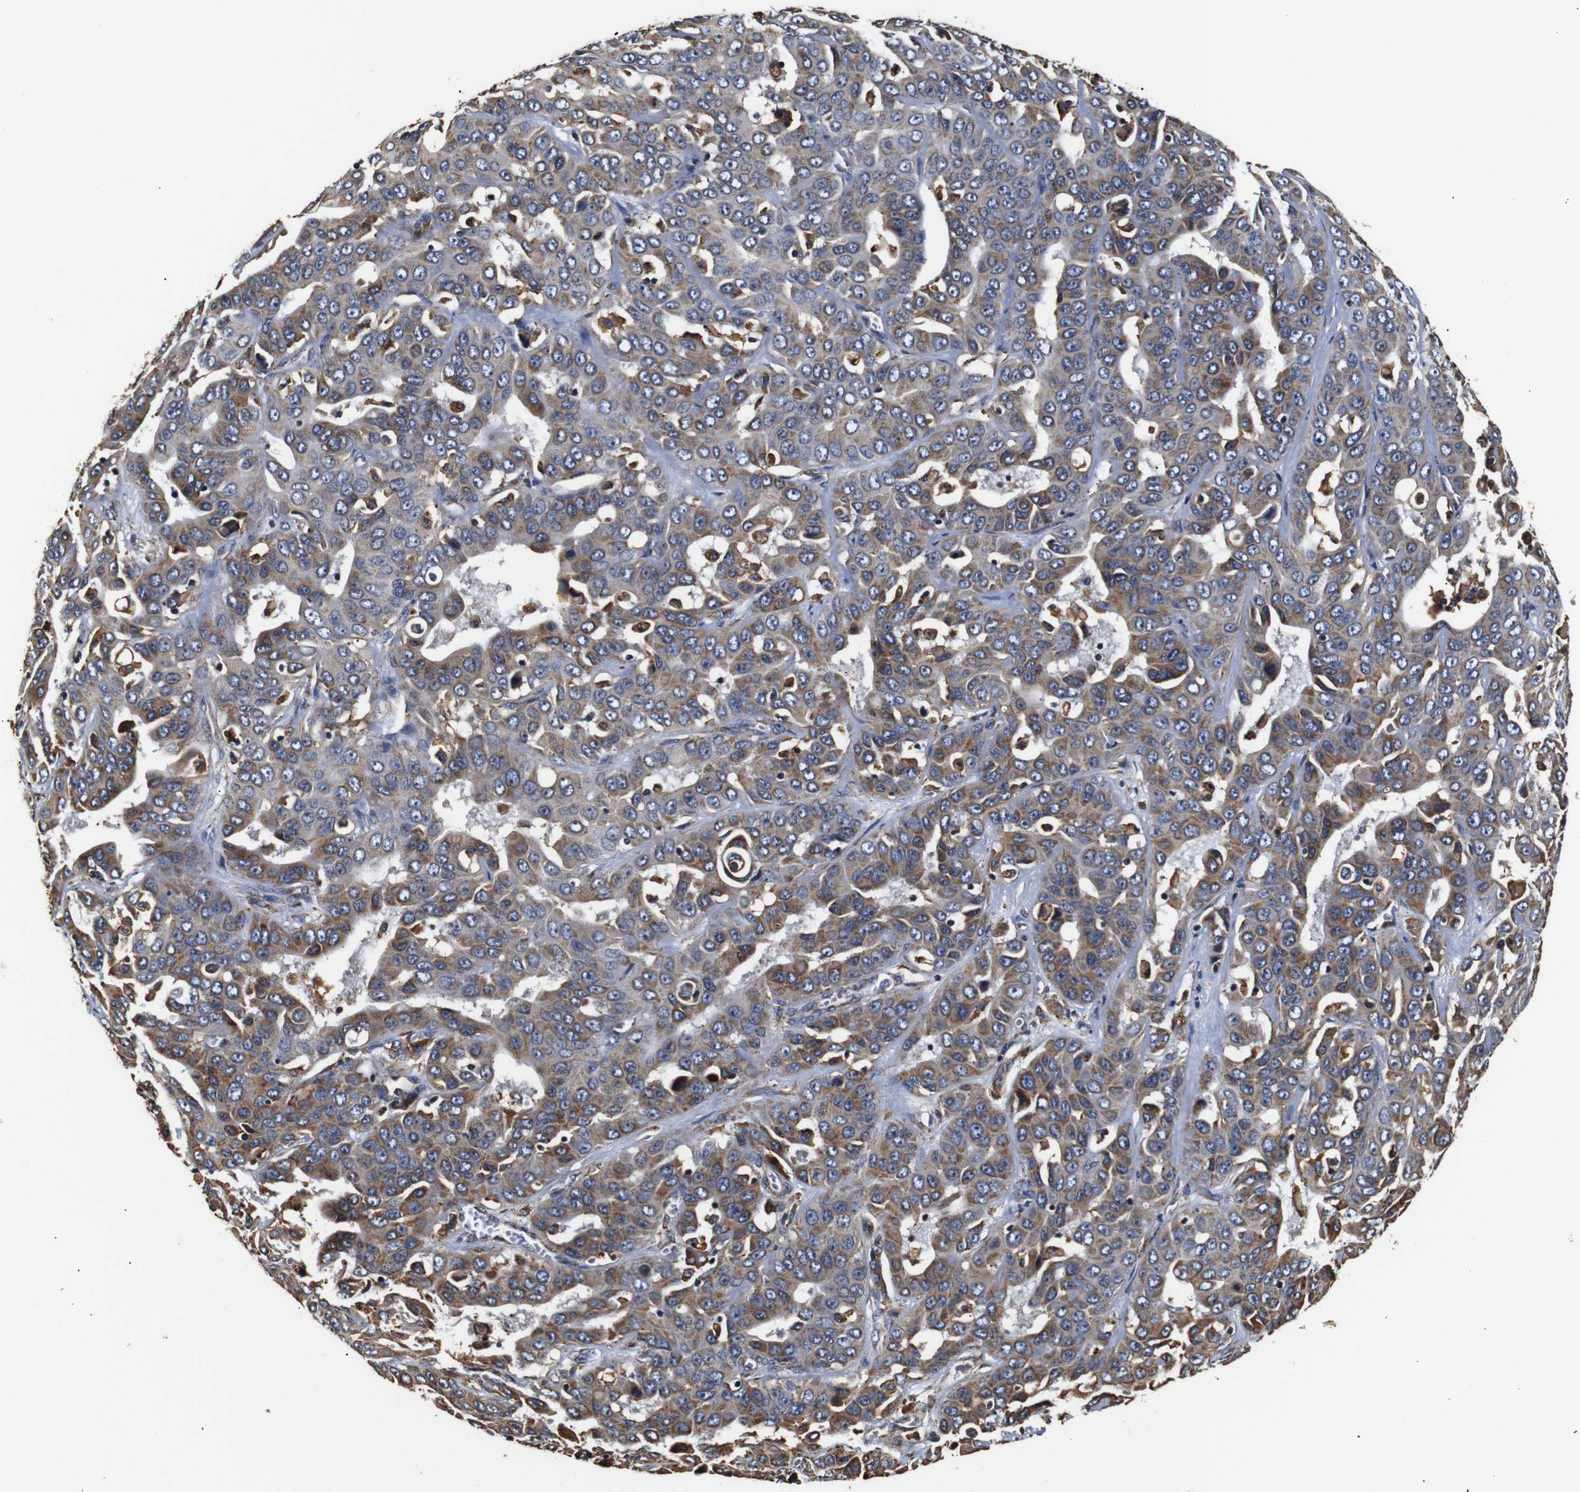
{"staining": {"intensity": "weak", "quantity": "25%-75%", "location": "cytoplasmic/membranous"}, "tissue": "liver cancer", "cell_type": "Tumor cells", "image_type": "cancer", "snomed": [{"axis": "morphology", "description": "Cholangiocarcinoma"}, {"axis": "topography", "description": "Liver"}], "caption": "The immunohistochemical stain highlights weak cytoplasmic/membranous expression in tumor cells of liver cancer tissue.", "gene": "HHIP", "patient": {"sex": "female", "age": 52}}